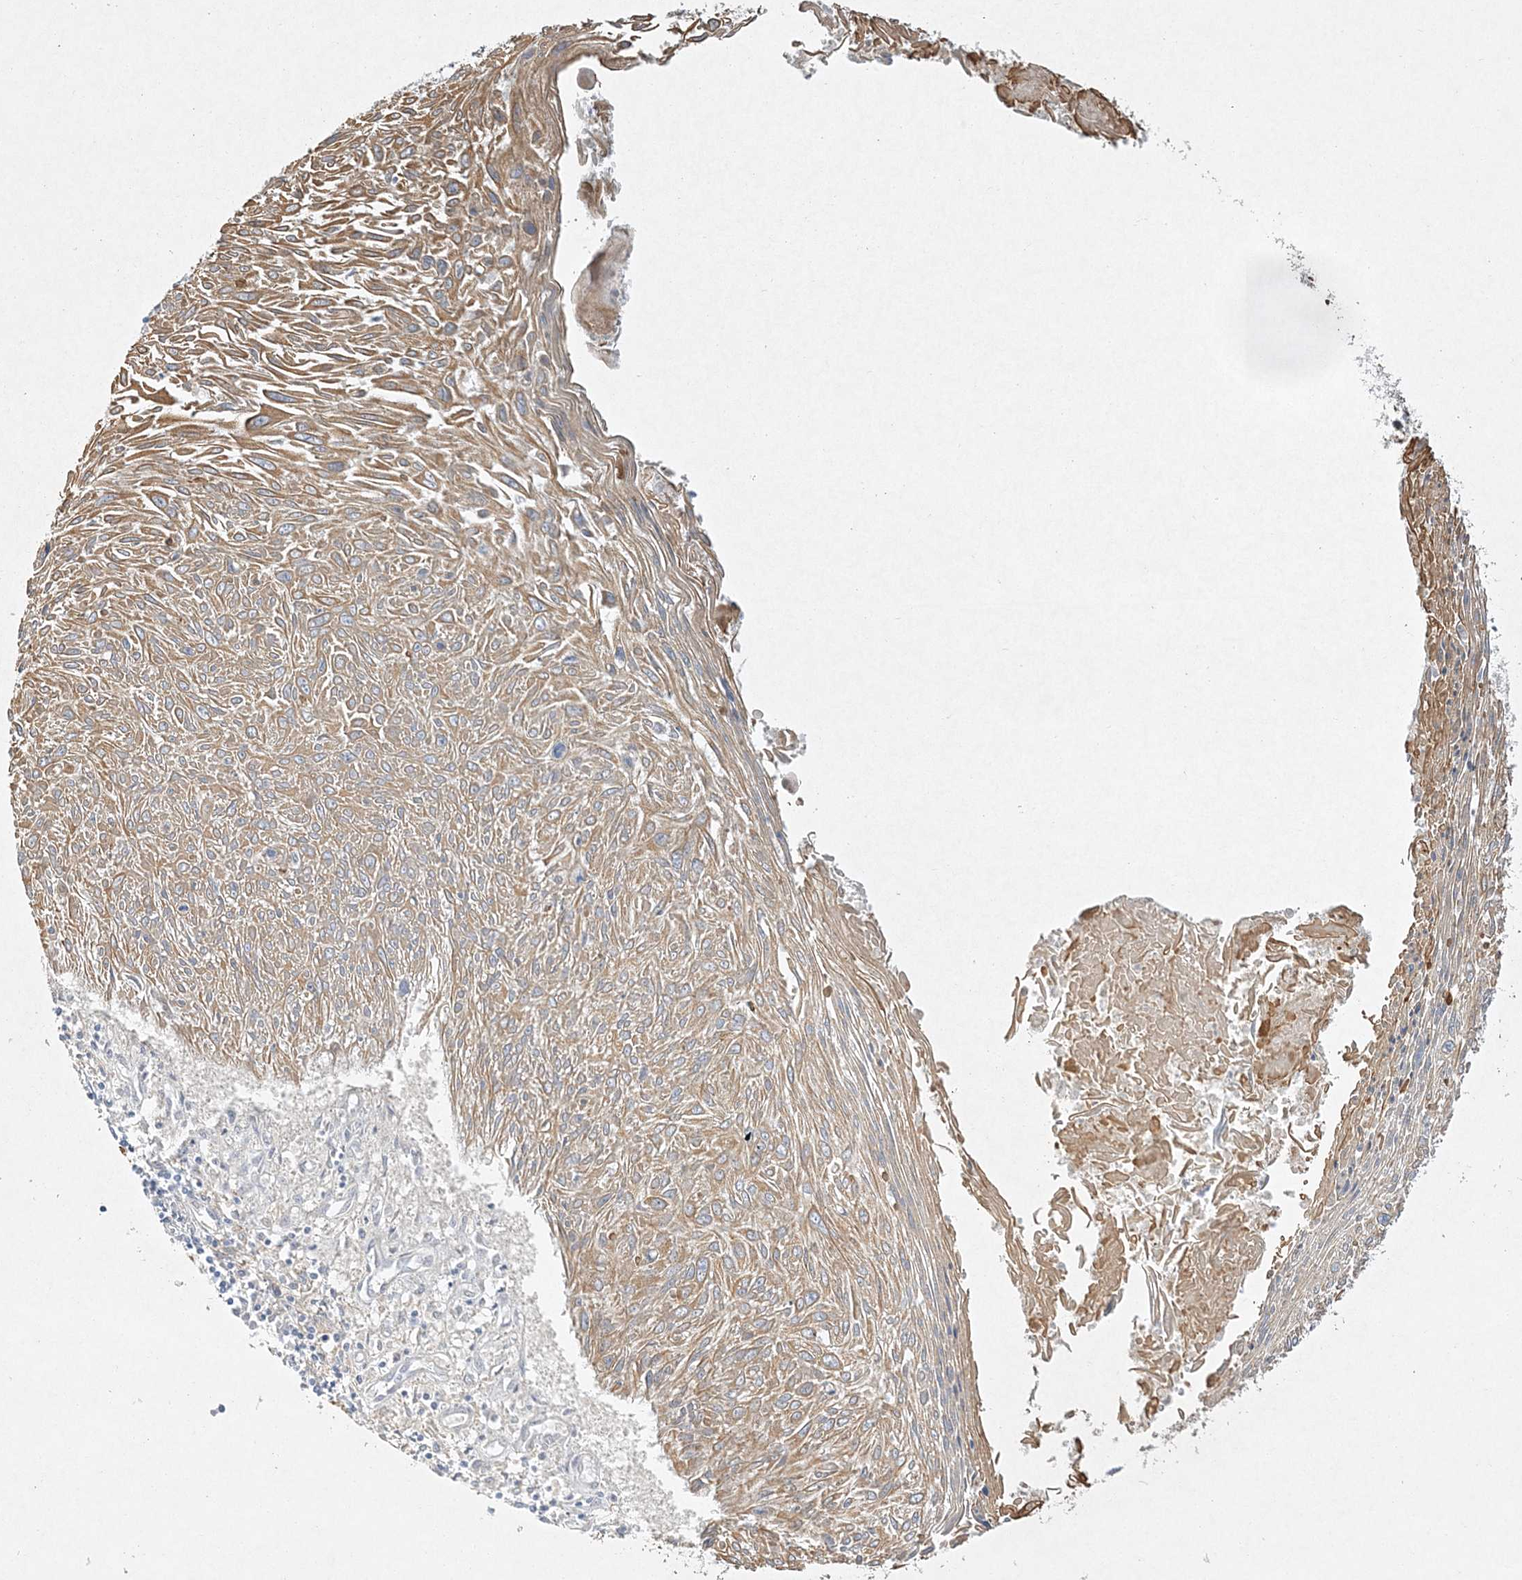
{"staining": {"intensity": "moderate", "quantity": ">75%", "location": "cytoplasmic/membranous"}, "tissue": "cervical cancer", "cell_type": "Tumor cells", "image_type": "cancer", "snomed": [{"axis": "morphology", "description": "Squamous cell carcinoma, NOS"}, {"axis": "topography", "description": "Cervix"}], "caption": "High-power microscopy captured an immunohistochemistry (IHC) image of cervical cancer (squamous cell carcinoma), revealing moderate cytoplasmic/membranous expression in approximately >75% of tumor cells.", "gene": "MAT2B", "patient": {"sex": "female", "age": 51}}